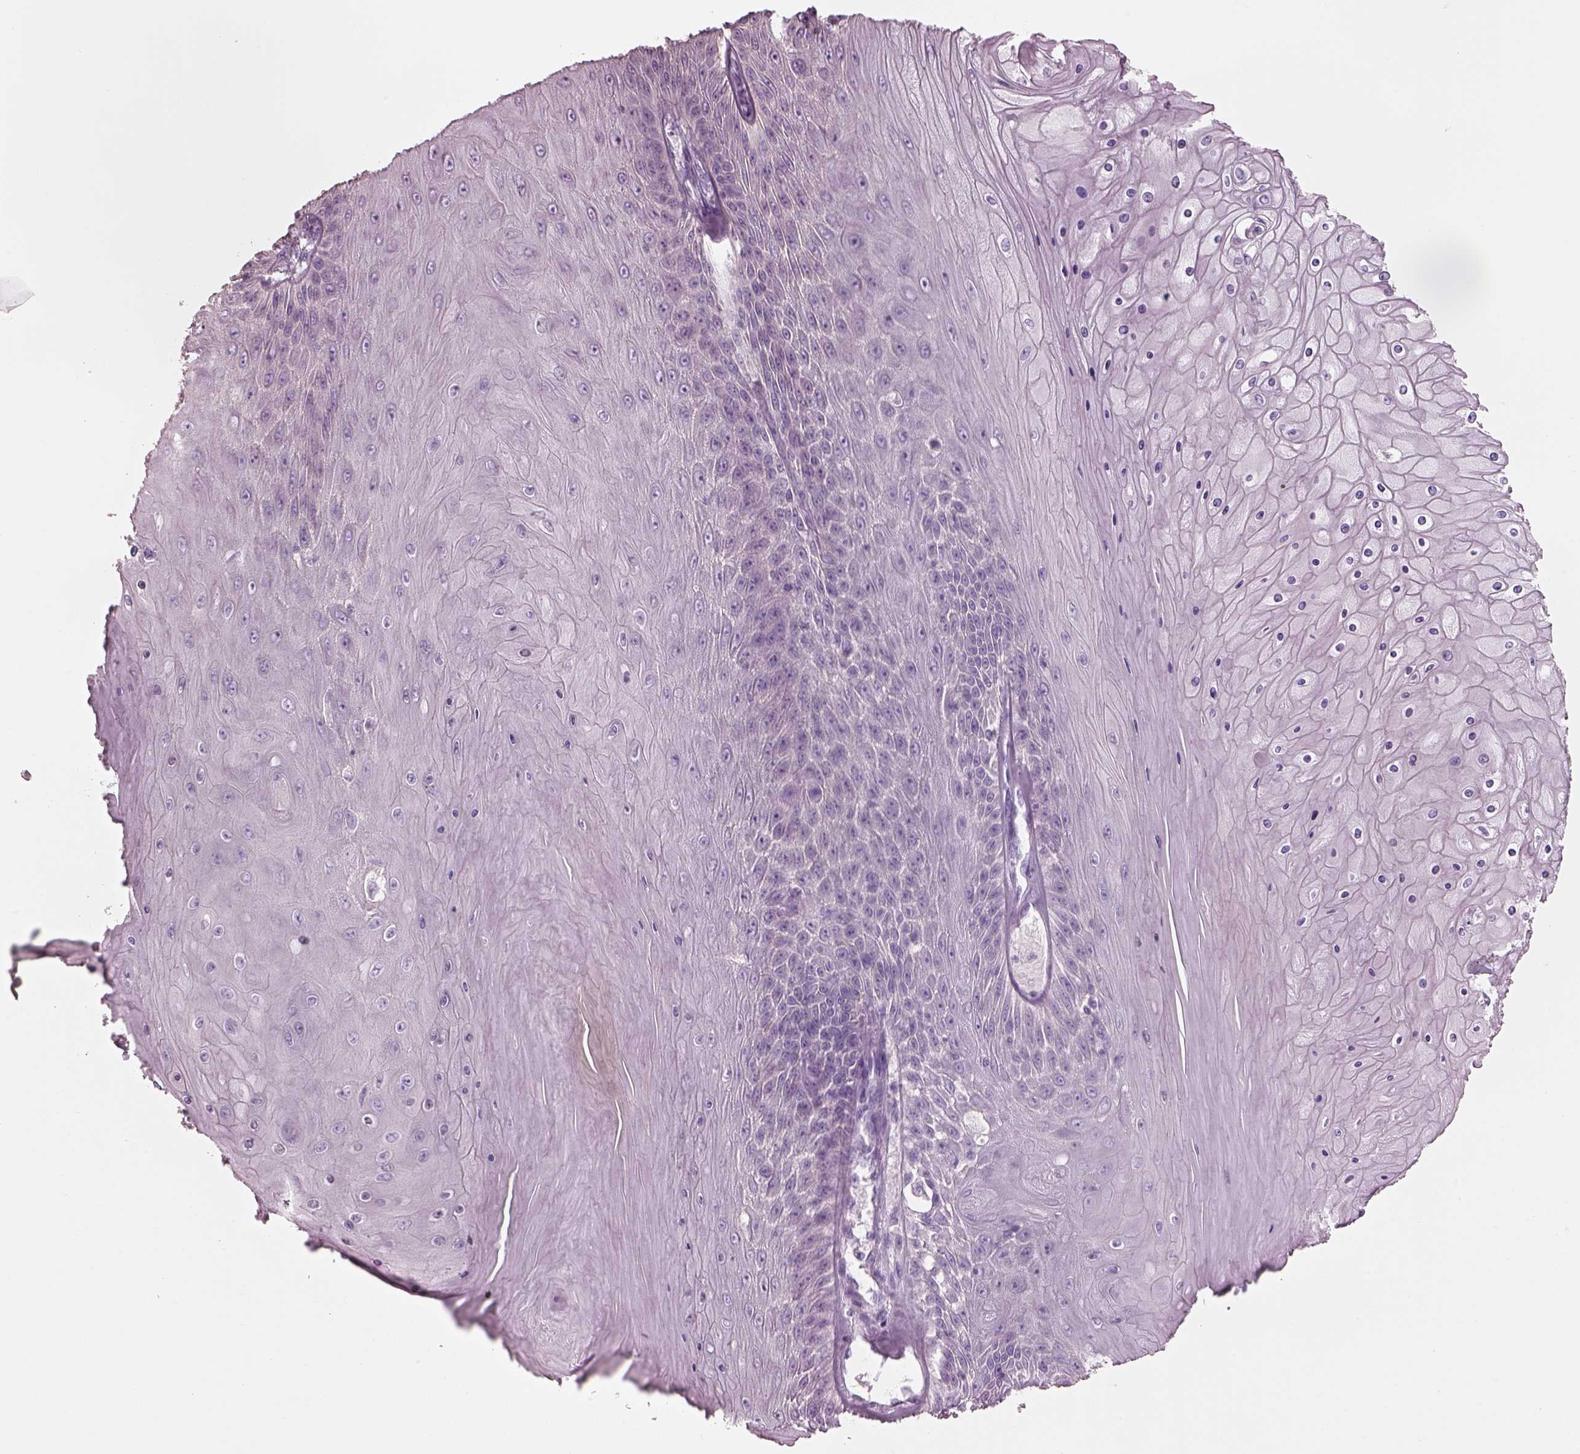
{"staining": {"intensity": "negative", "quantity": "none", "location": "none"}, "tissue": "skin cancer", "cell_type": "Tumor cells", "image_type": "cancer", "snomed": [{"axis": "morphology", "description": "Squamous cell carcinoma, NOS"}, {"axis": "topography", "description": "Skin"}], "caption": "An immunohistochemistry (IHC) micrograph of squamous cell carcinoma (skin) is shown. There is no staining in tumor cells of squamous cell carcinoma (skin).", "gene": "SLC27A2", "patient": {"sex": "male", "age": 62}}